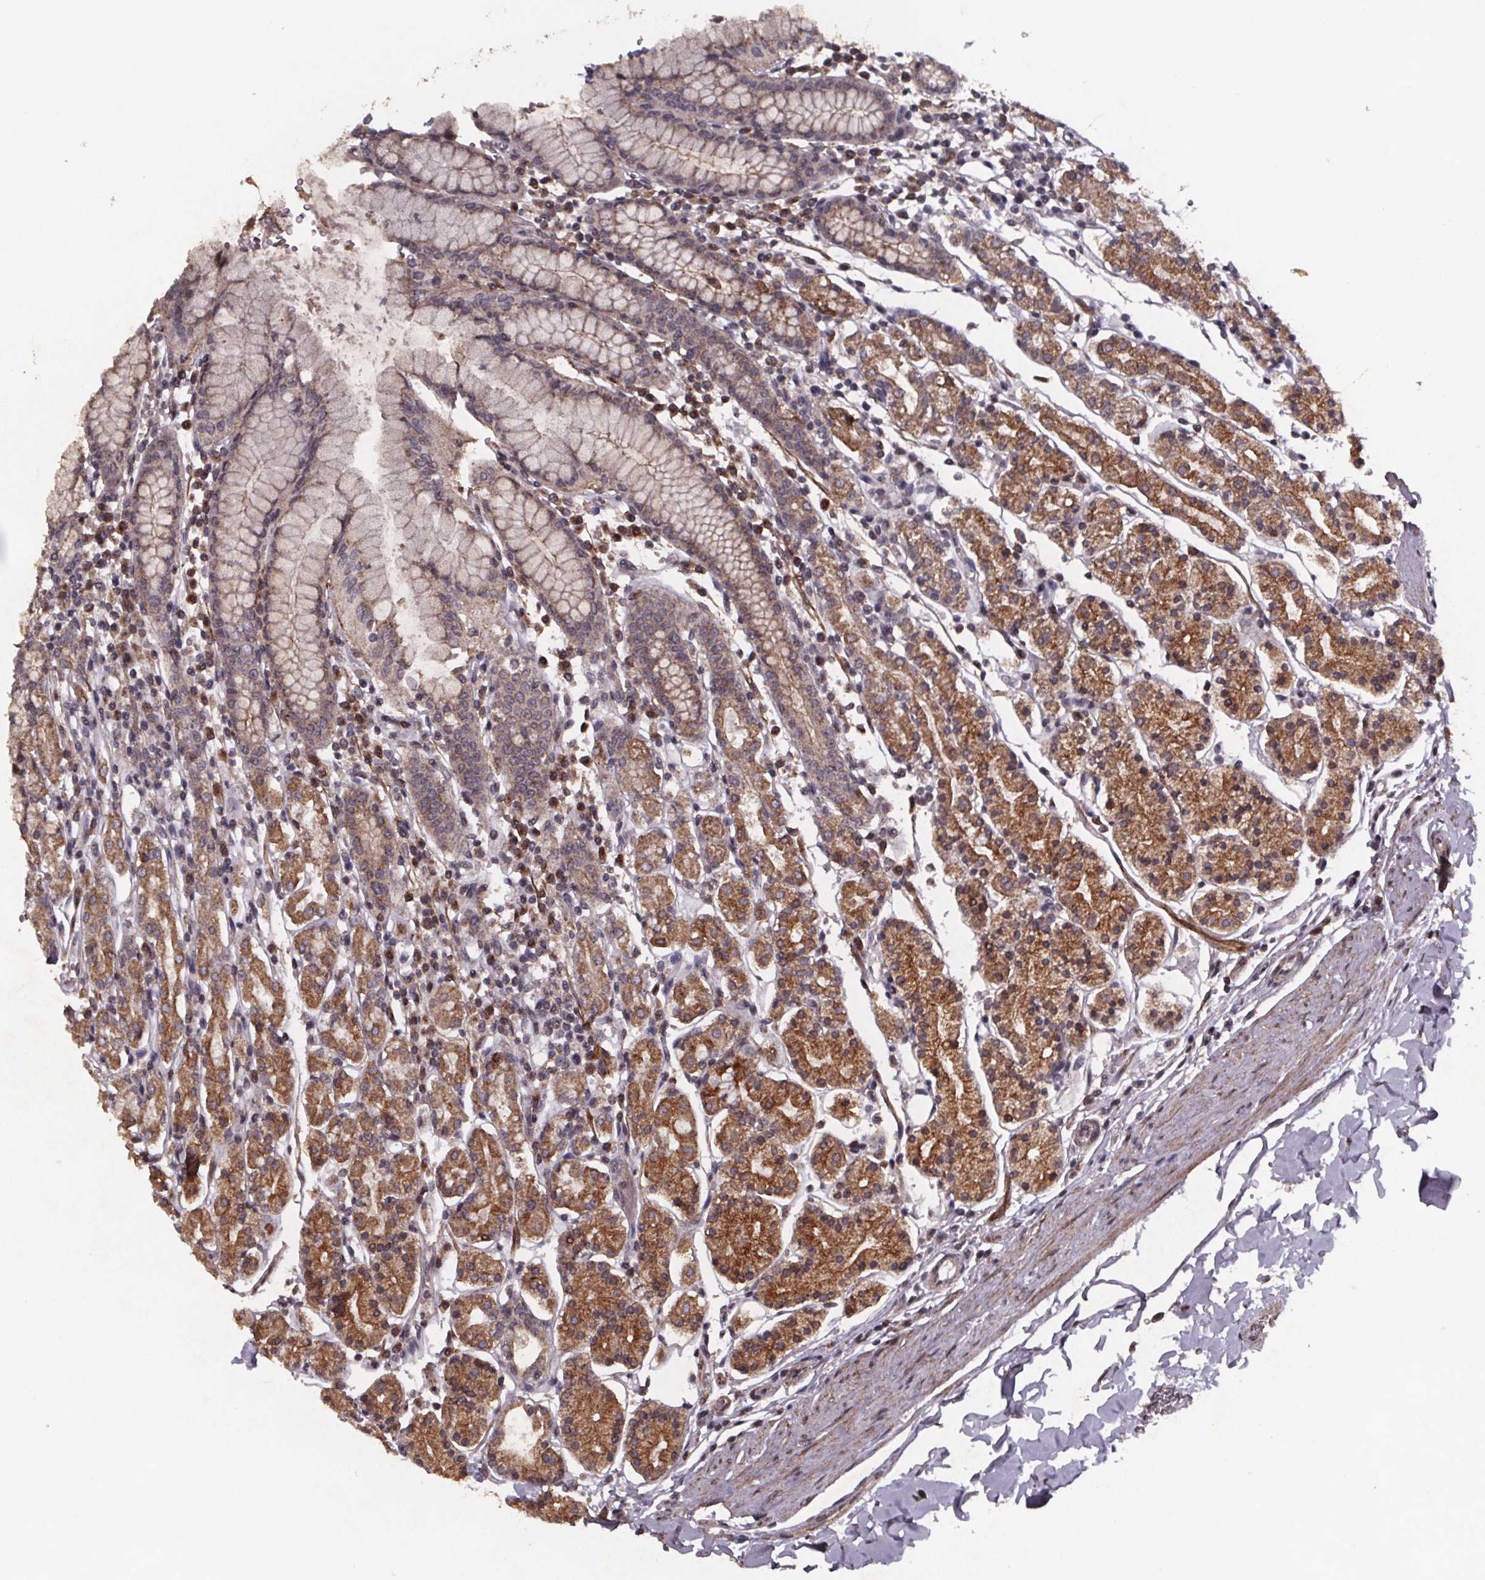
{"staining": {"intensity": "moderate", "quantity": "25%-75%", "location": "cytoplasmic/membranous"}, "tissue": "stomach", "cell_type": "Glandular cells", "image_type": "normal", "snomed": [{"axis": "morphology", "description": "Normal tissue, NOS"}, {"axis": "topography", "description": "Stomach, upper"}, {"axis": "topography", "description": "Stomach"}], "caption": "Stomach was stained to show a protein in brown. There is medium levels of moderate cytoplasmic/membranous positivity in about 25%-75% of glandular cells. (DAB (3,3'-diaminobenzidine) = brown stain, brightfield microscopy at high magnification).", "gene": "PALLD", "patient": {"sex": "male", "age": 62}}